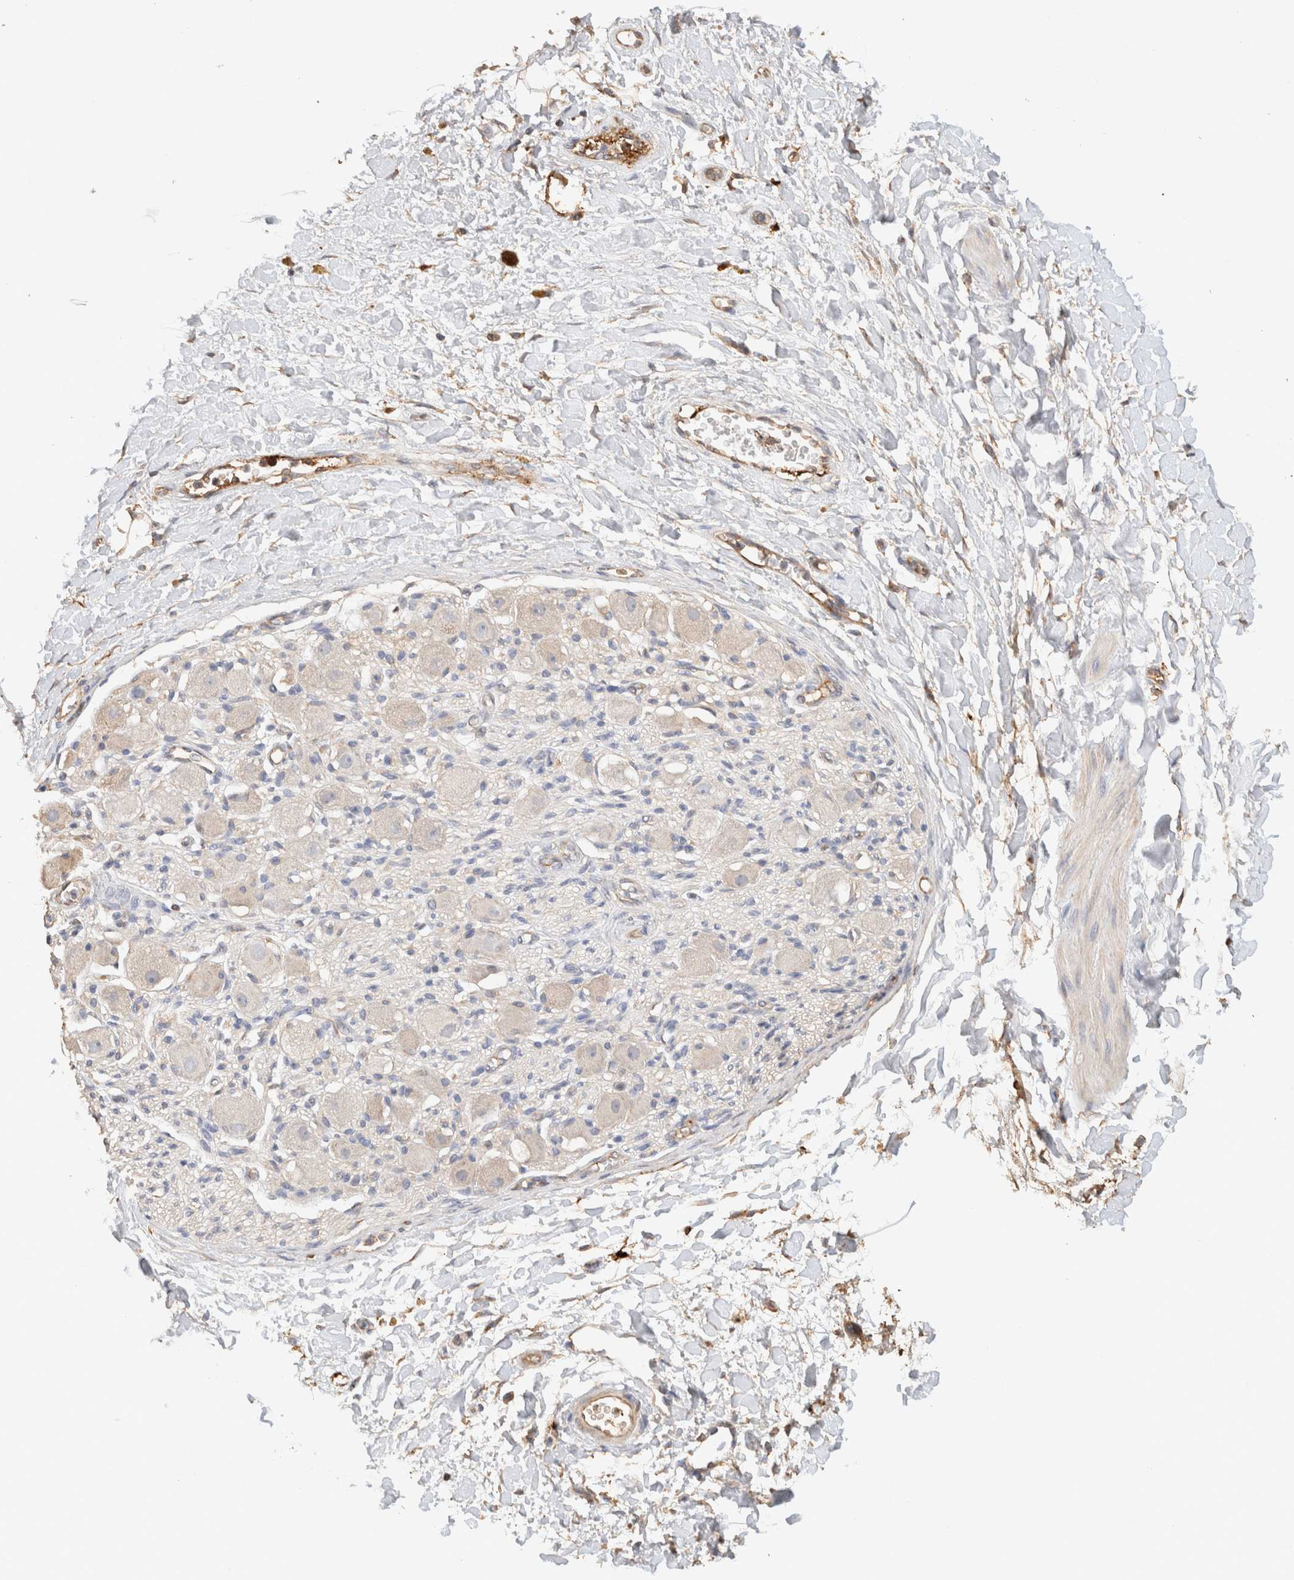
{"staining": {"intensity": "weak", "quantity": "<25%", "location": "cytoplasmic/membranous"}, "tissue": "adipose tissue", "cell_type": "Adipocytes", "image_type": "normal", "snomed": [{"axis": "morphology", "description": "Normal tissue, NOS"}, {"axis": "topography", "description": "Kidney"}, {"axis": "topography", "description": "Peripheral nerve tissue"}], "caption": "Histopathology image shows no significant protein positivity in adipocytes of unremarkable adipose tissue.", "gene": "PROS1", "patient": {"sex": "male", "age": 7}}